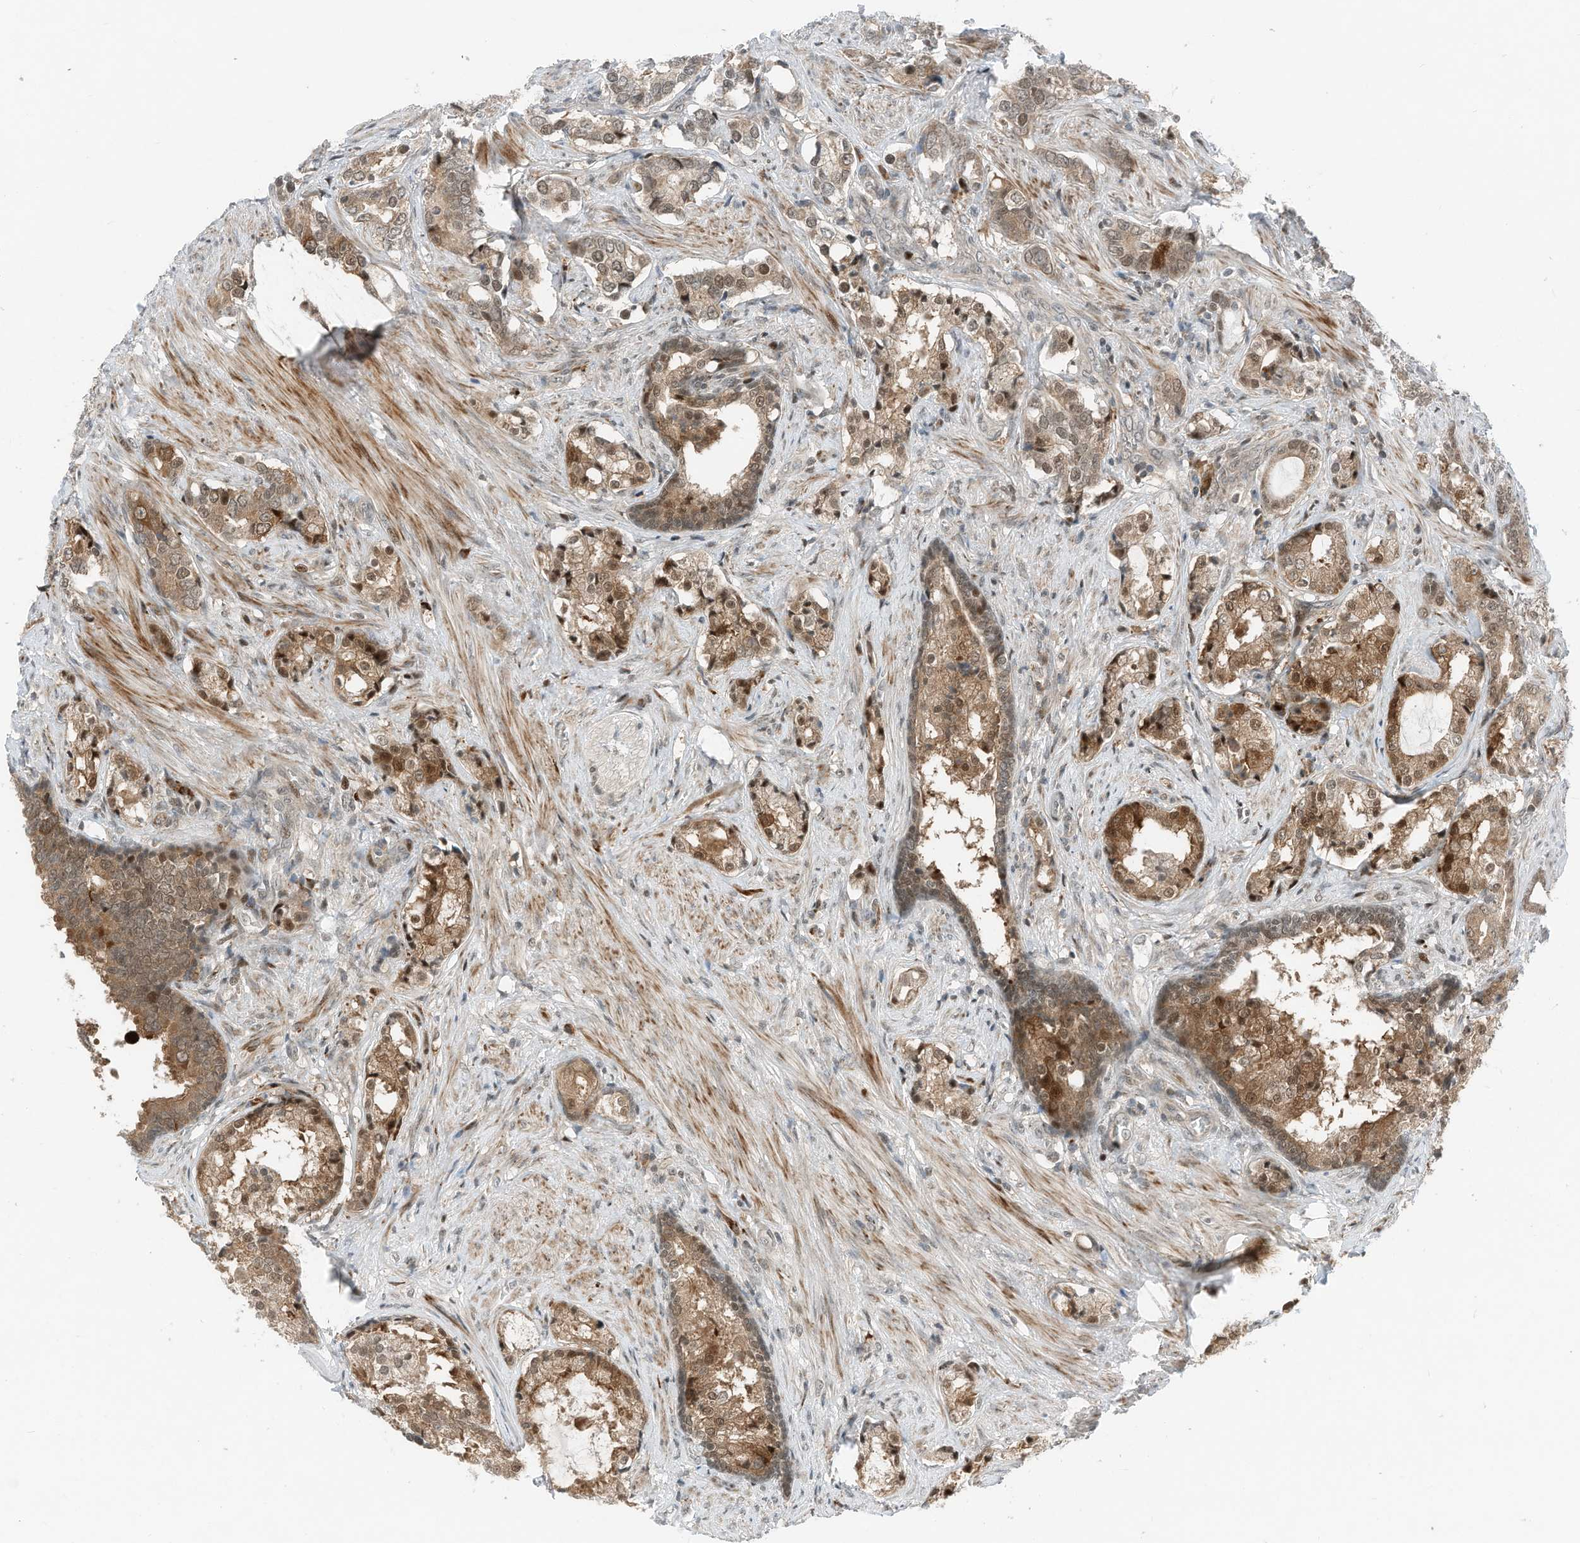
{"staining": {"intensity": "moderate", "quantity": ">75%", "location": "cytoplasmic/membranous,nuclear"}, "tissue": "prostate cancer", "cell_type": "Tumor cells", "image_type": "cancer", "snomed": [{"axis": "morphology", "description": "Adenocarcinoma, High grade"}, {"axis": "topography", "description": "Prostate"}], "caption": "A histopathology image showing moderate cytoplasmic/membranous and nuclear expression in about >75% of tumor cells in adenocarcinoma (high-grade) (prostate), as visualized by brown immunohistochemical staining.", "gene": "RMND1", "patient": {"sex": "male", "age": 58}}